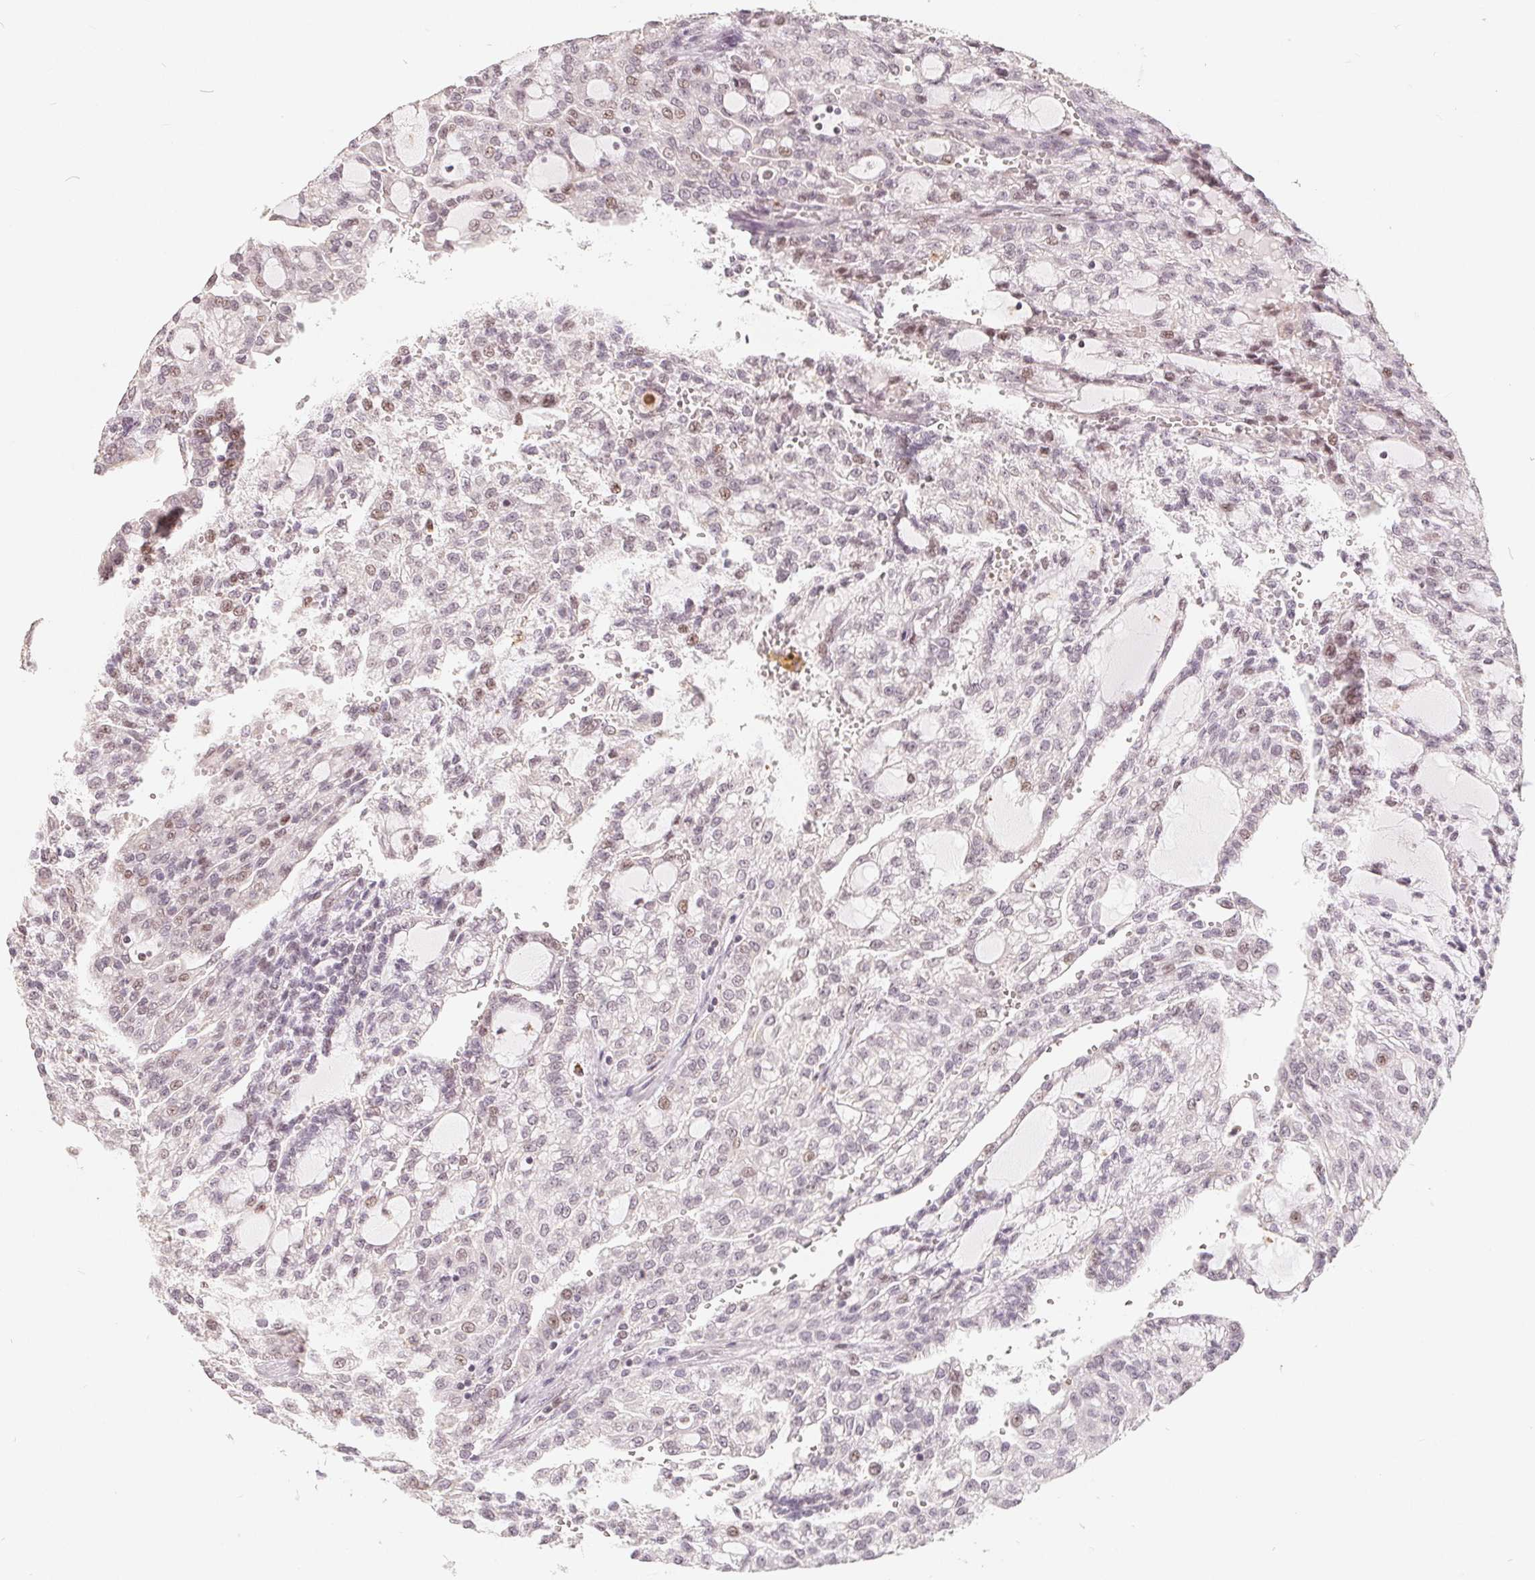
{"staining": {"intensity": "negative", "quantity": "none", "location": "none"}, "tissue": "renal cancer", "cell_type": "Tumor cells", "image_type": "cancer", "snomed": [{"axis": "morphology", "description": "Adenocarcinoma, NOS"}, {"axis": "topography", "description": "Kidney"}], "caption": "High magnification brightfield microscopy of renal adenocarcinoma stained with DAB (3,3'-diaminobenzidine) (brown) and counterstained with hematoxylin (blue): tumor cells show no significant staining.", "gene": "CCDC138", "patient": {"sex": "male", "age": 63}}